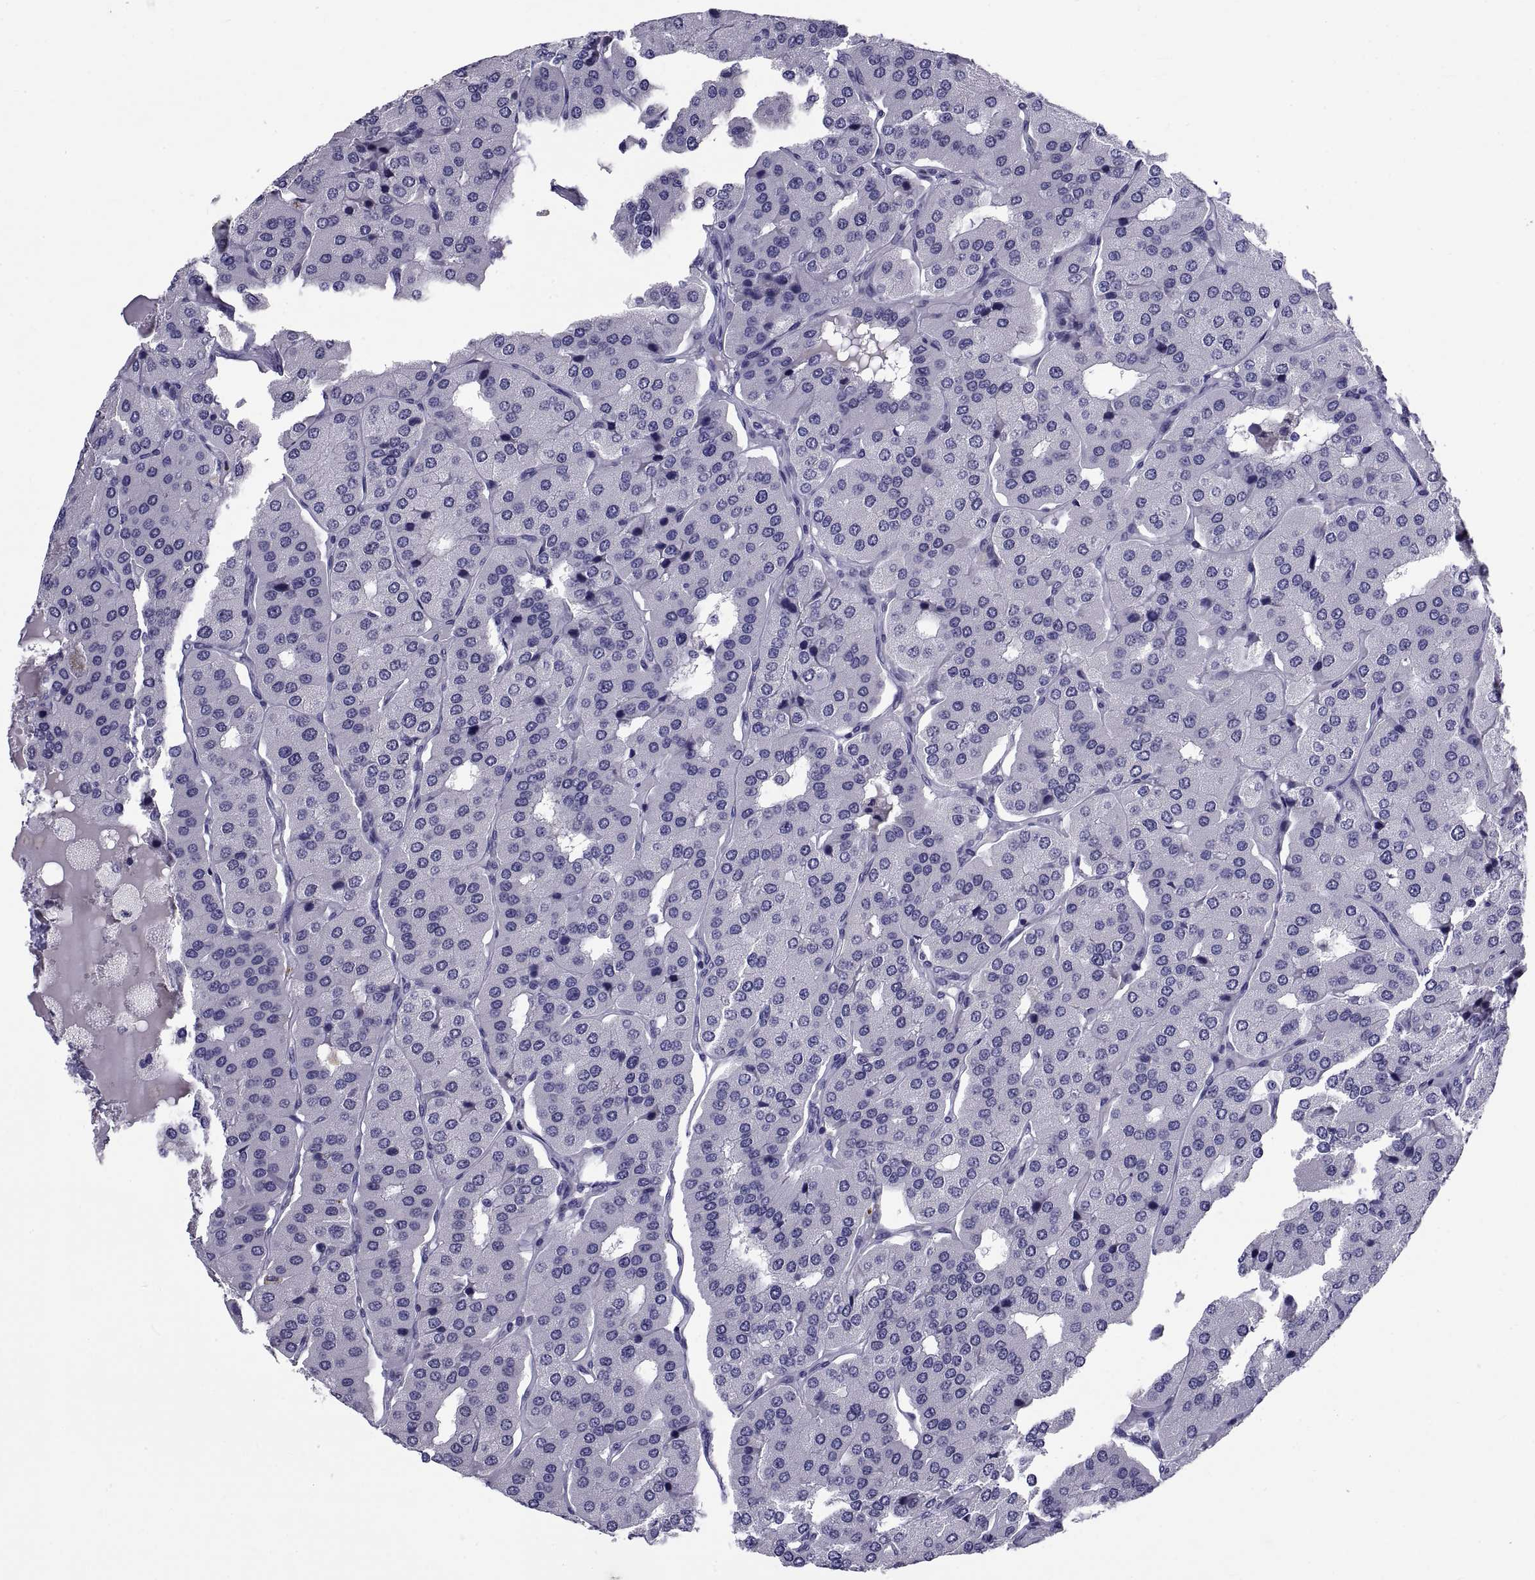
{"staining": {"intensity": "negative", "quantity": "none", "location": "none"}, "tissue": "parathyroid gland", "cell_type": "Glandular cells", "image_type": "normal", "snomed": [{"axis": "morphology", "description": "Normal tissue, NOS"}, {"axis": "morphology", "description": "Adenoma, NOS"}, {"axis": "topography", "description": "Parathyroid gland"}], "caption": "Protein analysis of unremarkable parathyroid gland reveals no significant staining in glandular cells.", "gene": "TGFBR3L", "patient": {"sex": "female", "age": 86}}